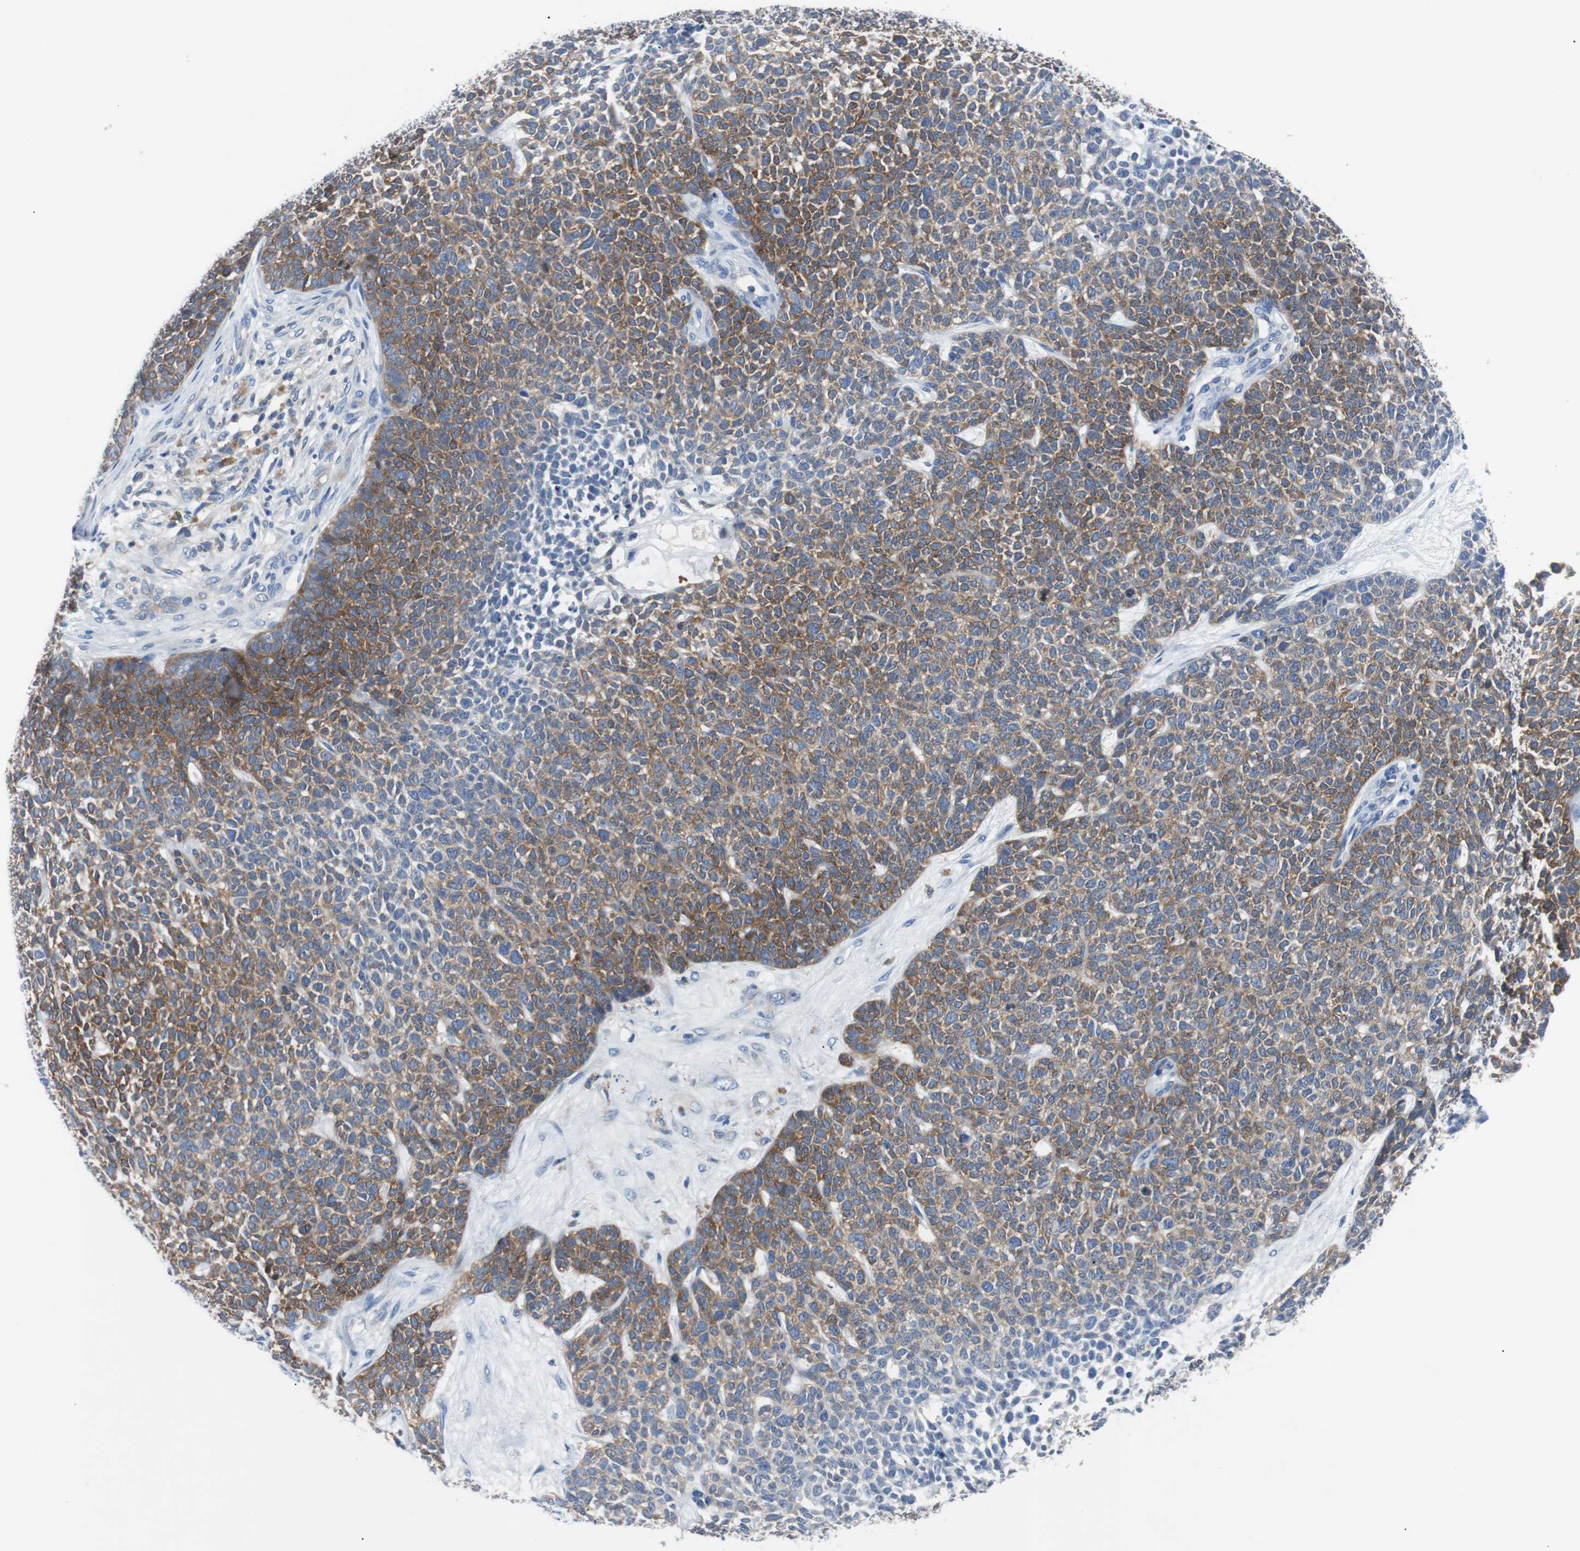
{"staining": {"intensity": "moderate", "quantity": ">75%", "location": "cytoplasmic/membranous"}, "tissue": "skin cancer", "cell_type": "Tumor cells", "image_type": "cancer", "snomed": [{"axis": "morphology", "description": "Basal cell carcinoma"}, {"axis": "topography", "description": "Skin"}], "caption": "This is a photomicrograph of immunohistochemistry (IHC) staining of skin cancer, which shows moderate positivity in the cytoplasmic/membranous of tumor cells.", "gene": "EEF2K", "patient": {"sex": "female", "age": 84}}